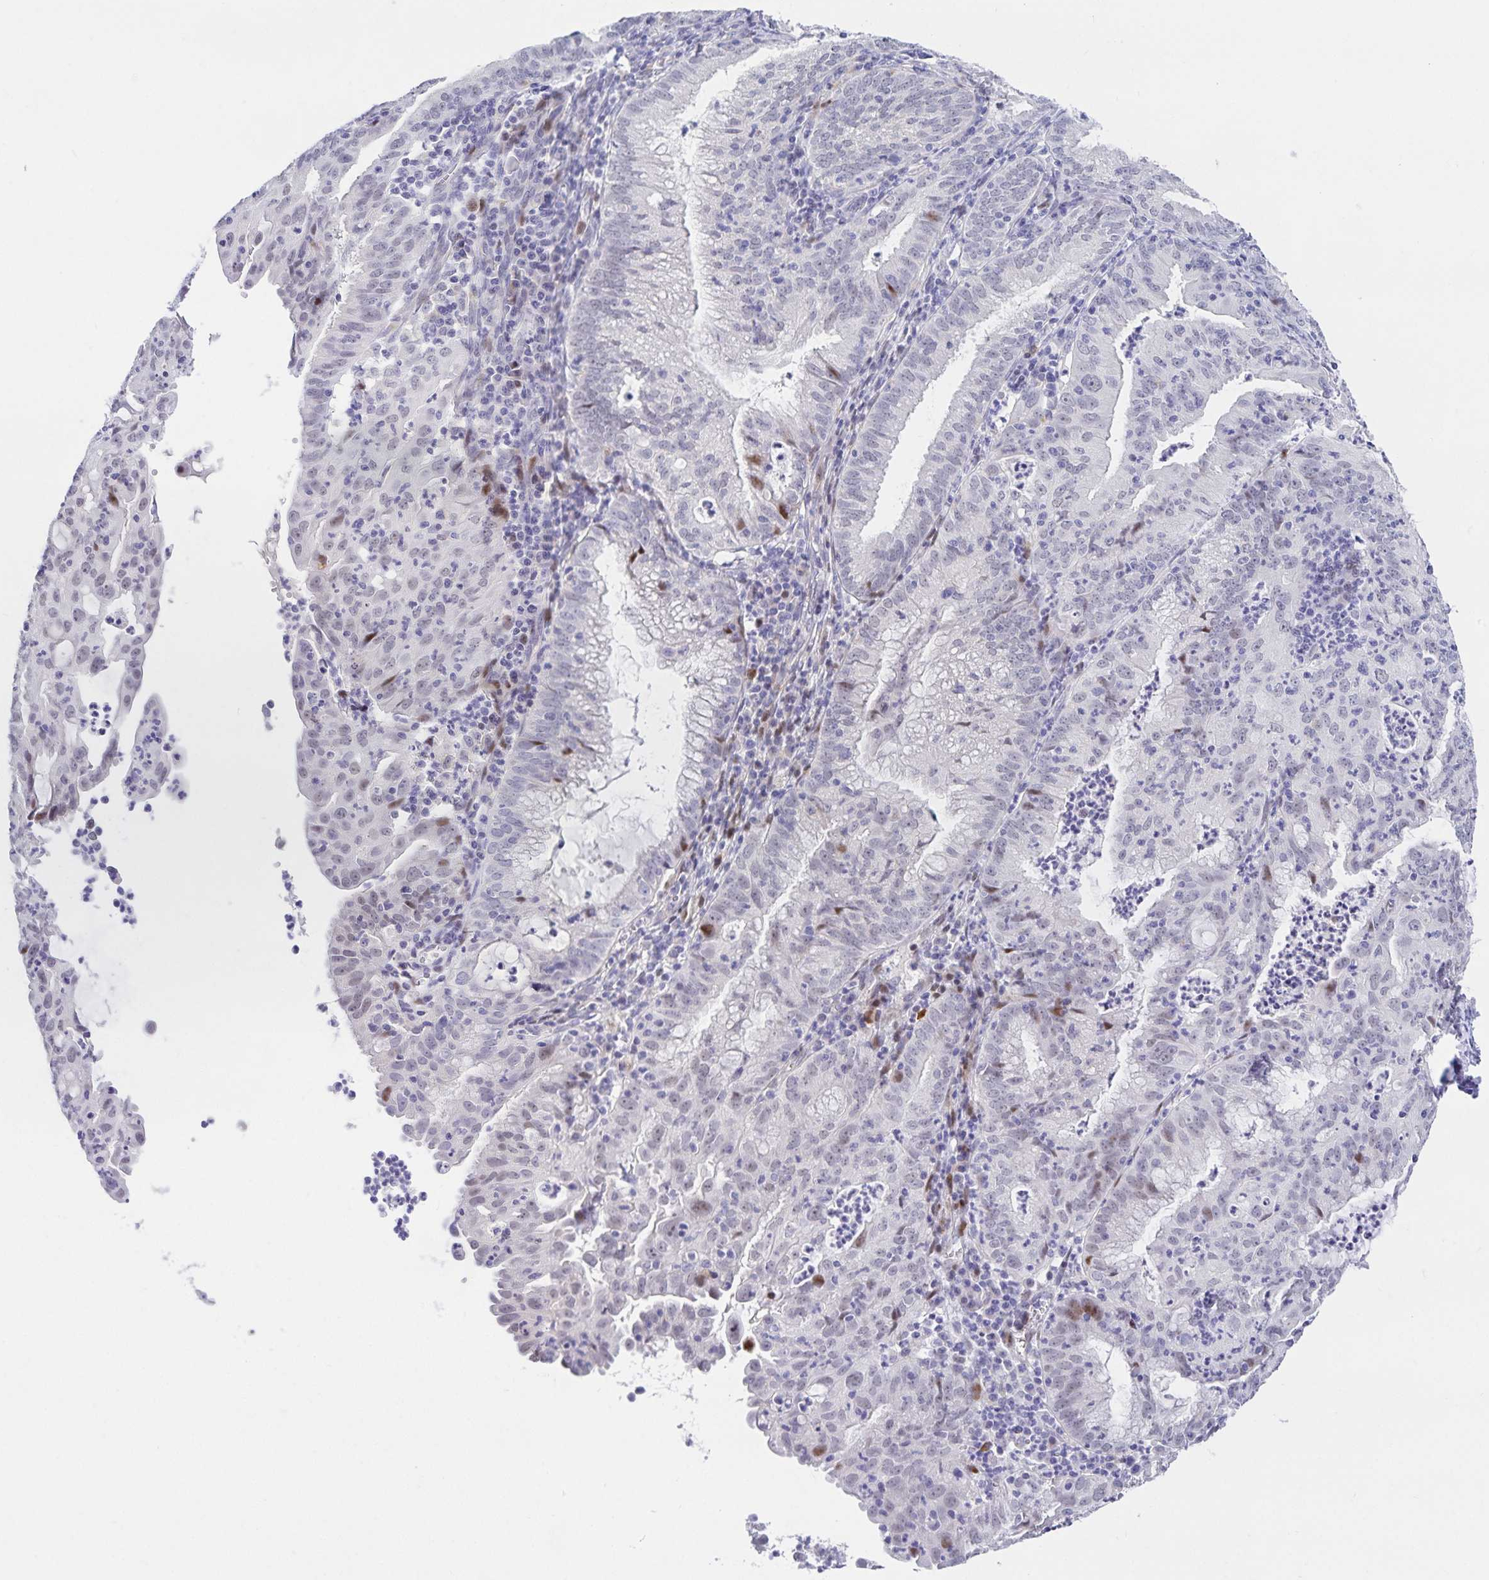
{"staining": {"intensity": "negative", "quantity": "none", "location": "none"}, "tissue": "endometrial cancer", "cell_type": "Tumor cells", "image_type": "cancer", "snomed": [{"axis": "morphology", "description": "Adenocarcinoma, NOS"}, {"axis": "topography", "description": "Endometrium"}], "caption": "Tumor cells show no significant positivity in endometrial adenocarcinoma.", "gene": "KBTBD13", "patient": {"sex": "female", "age": 60}}